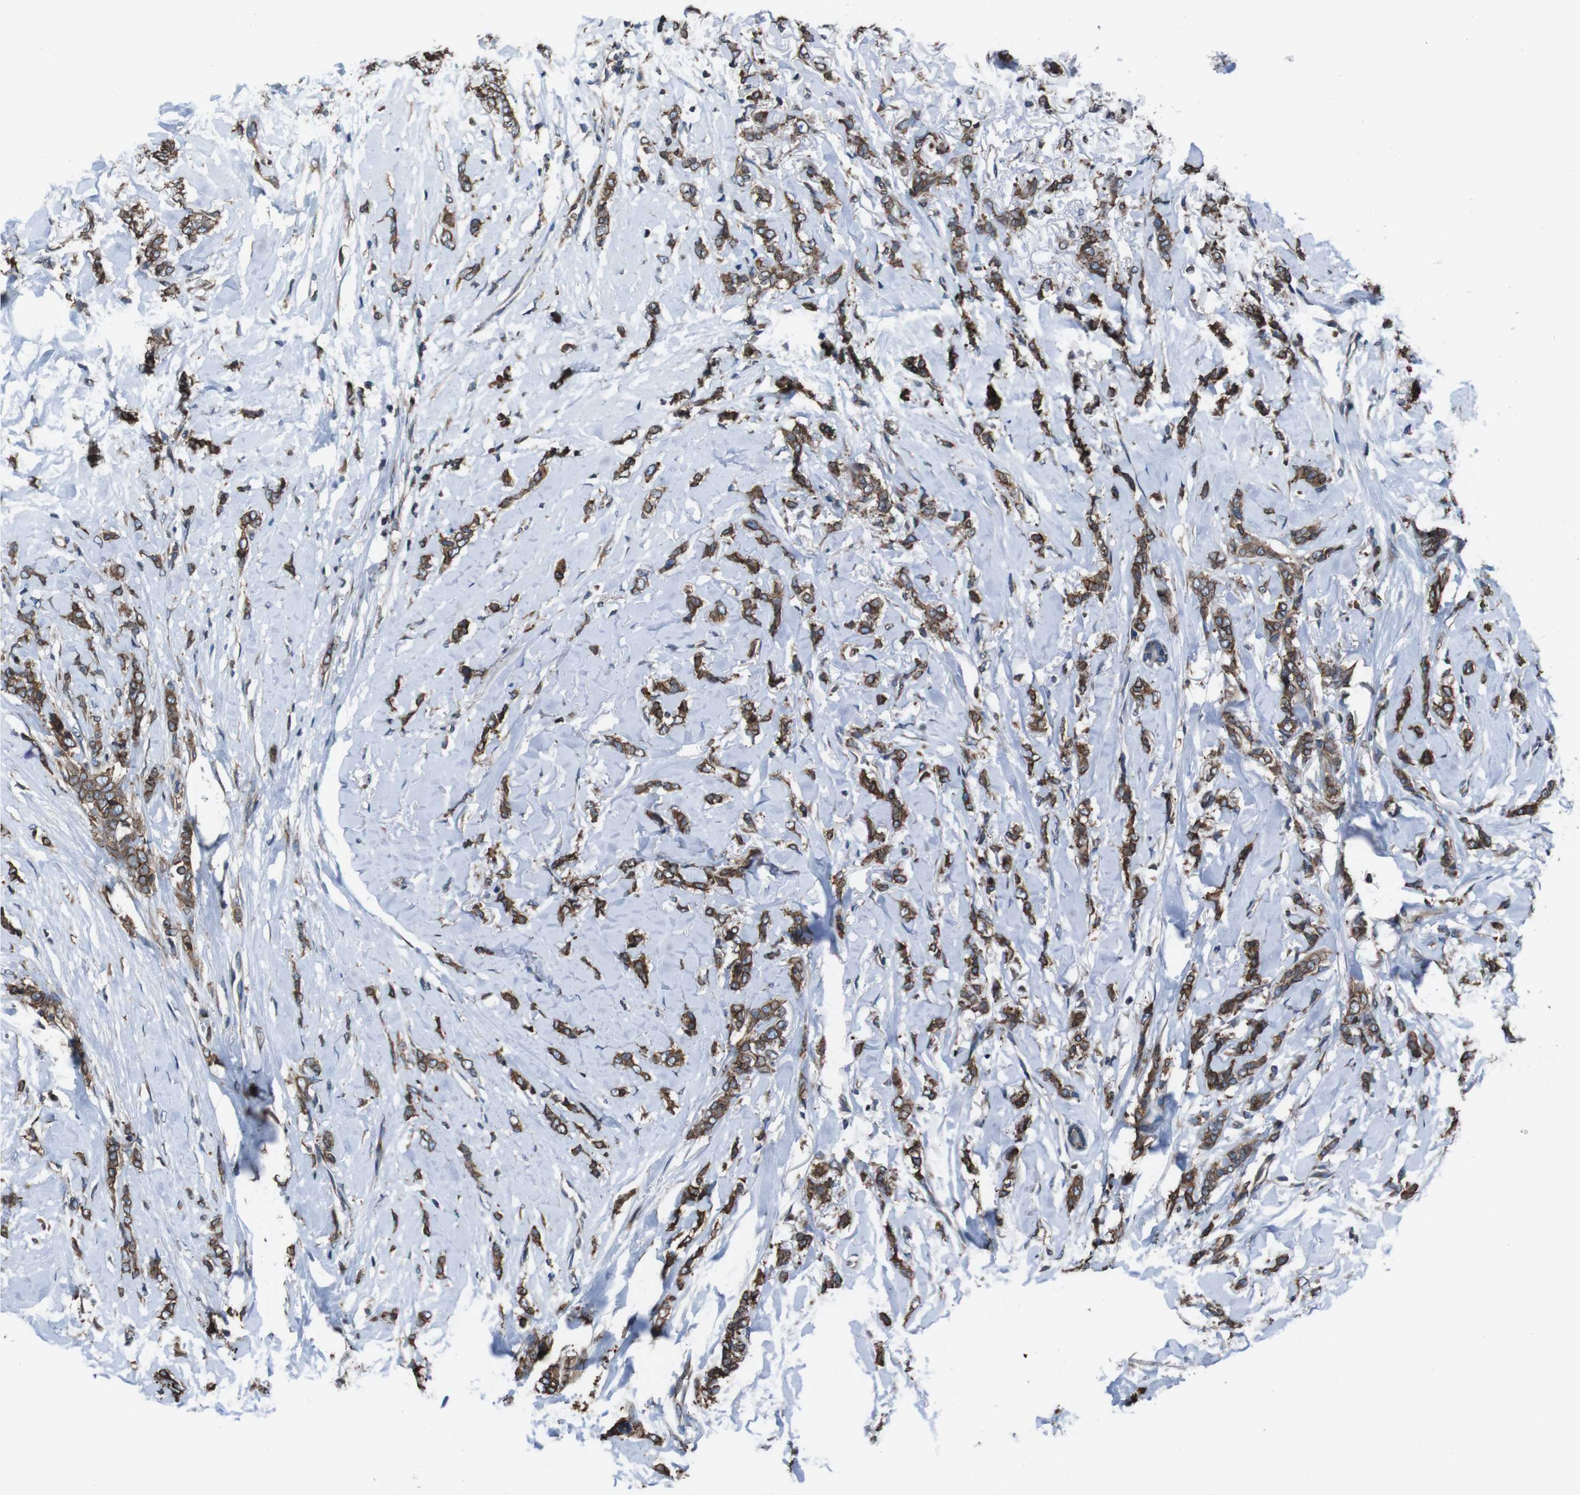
{"staining": {"intensity": "moderate", "quantity": ">75%", "location": "cytoplasmic/membranous"}, "tissue": "breast cancer", "cell_type": "Tumor cells", "image_type": "cancer", "snomed": [{"axis": "morphology", "description": "Lobular carcinoma"}, {"axis": "topography", "description": "Skin"}, {"axis": "topography", "description": "Breast"}], "caption": "This image exhibits breast lobular carcinoma stained with immunohistochemistry to label a protein in brown. The cytoplasmic/membranous of tumor cells show moderate positivity for the protein. Nuclei are counter-stained blue.", "gene": "APMAP", "patient": {"sex": "female", "age": 46}}